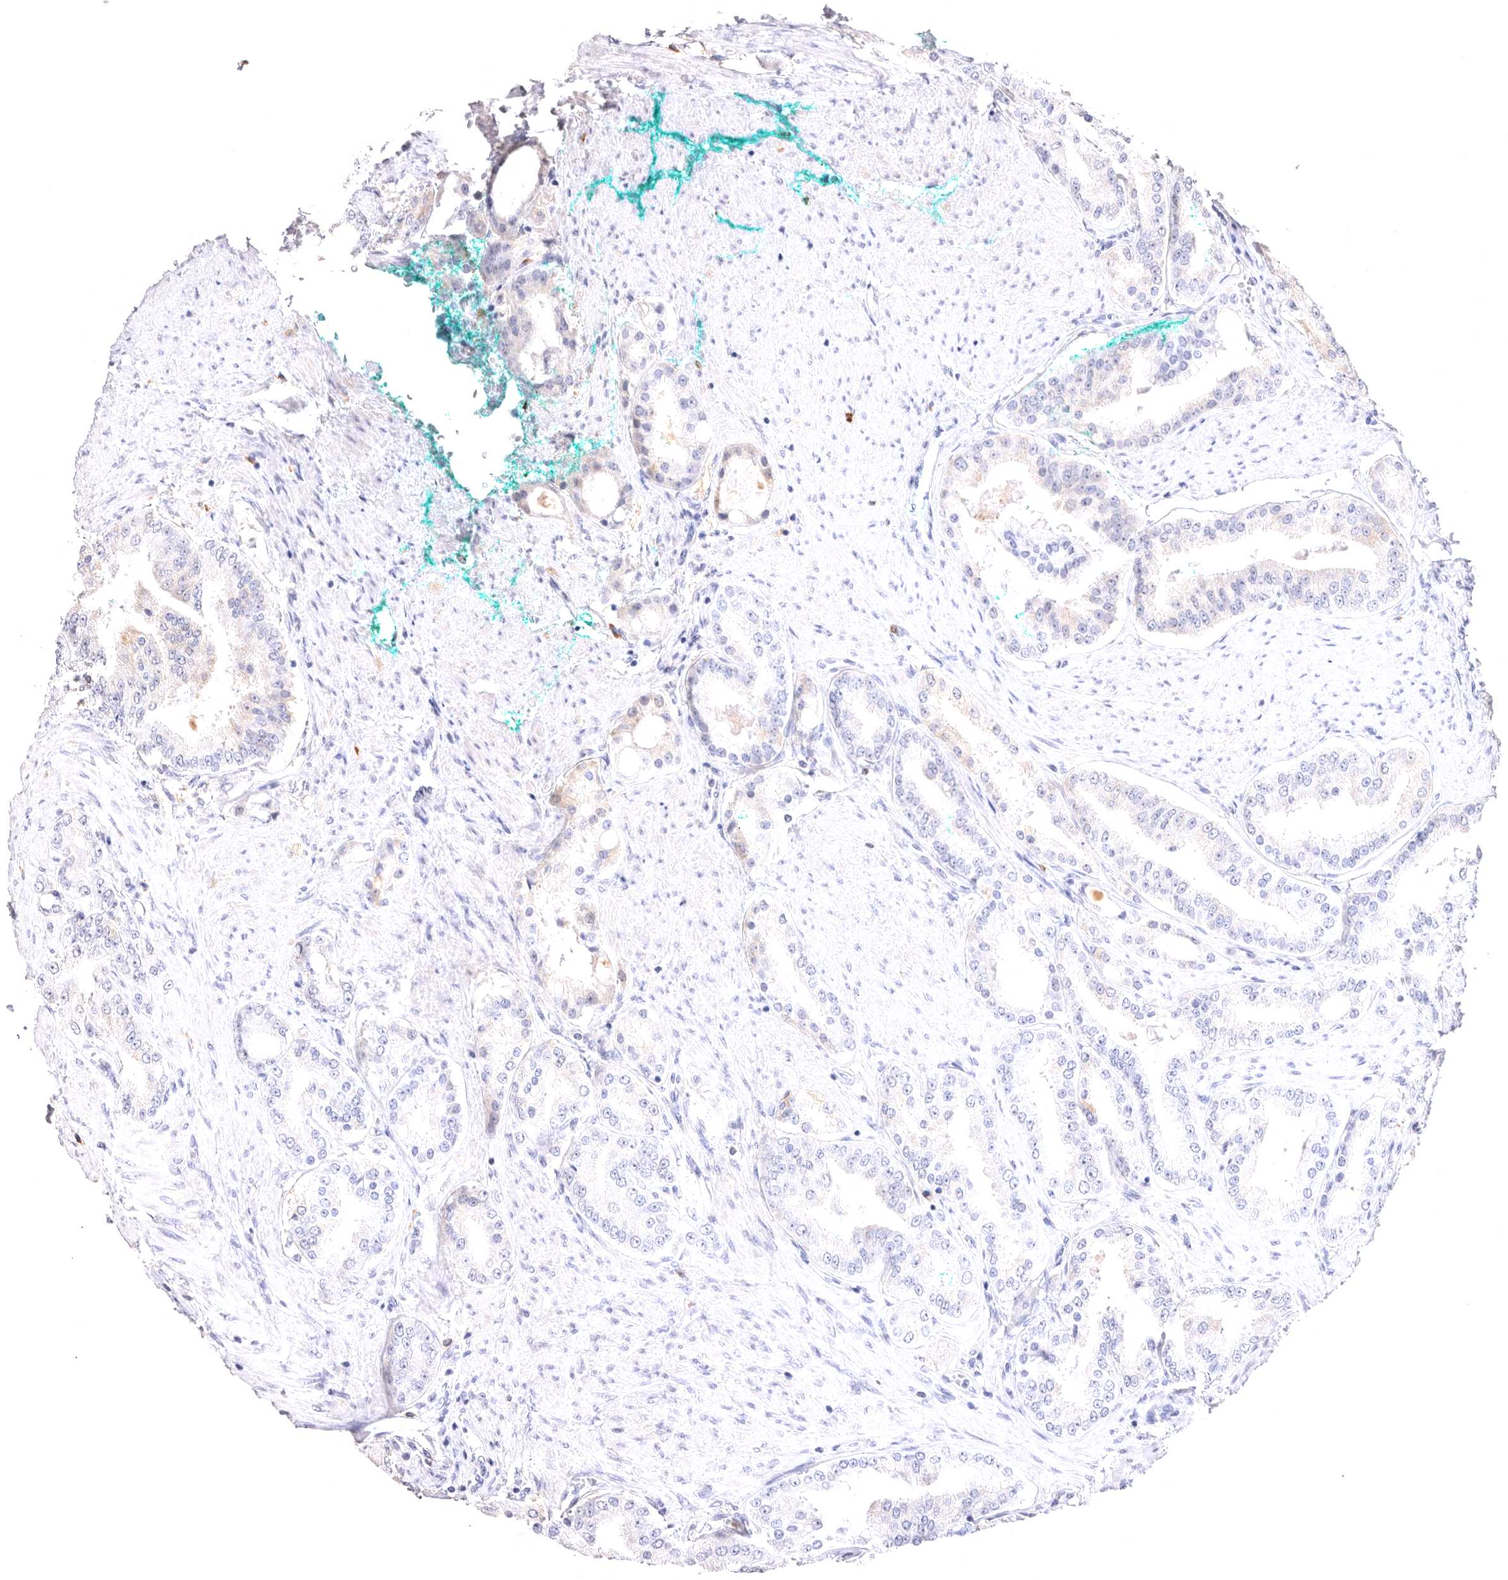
{"staining": {"intensity": "negative", "quantity": "none", "location": "none"}, "tissue": "prostate cancer", "cell_type": "Tumor cells", "image_type": "cancer", "snomed": [{"axis": "morphology", "description": "Adenocarcinoma, High grade"}, {"axis": "topography", "description": "Prostate"}], "caption": "Immunohistochemistry of adenocarcinoma (high-grade) (prostate) exhibits no positivity in tumor cells.", "gene": "VPS45", "patient": {"sex": "male", "age": 60}}